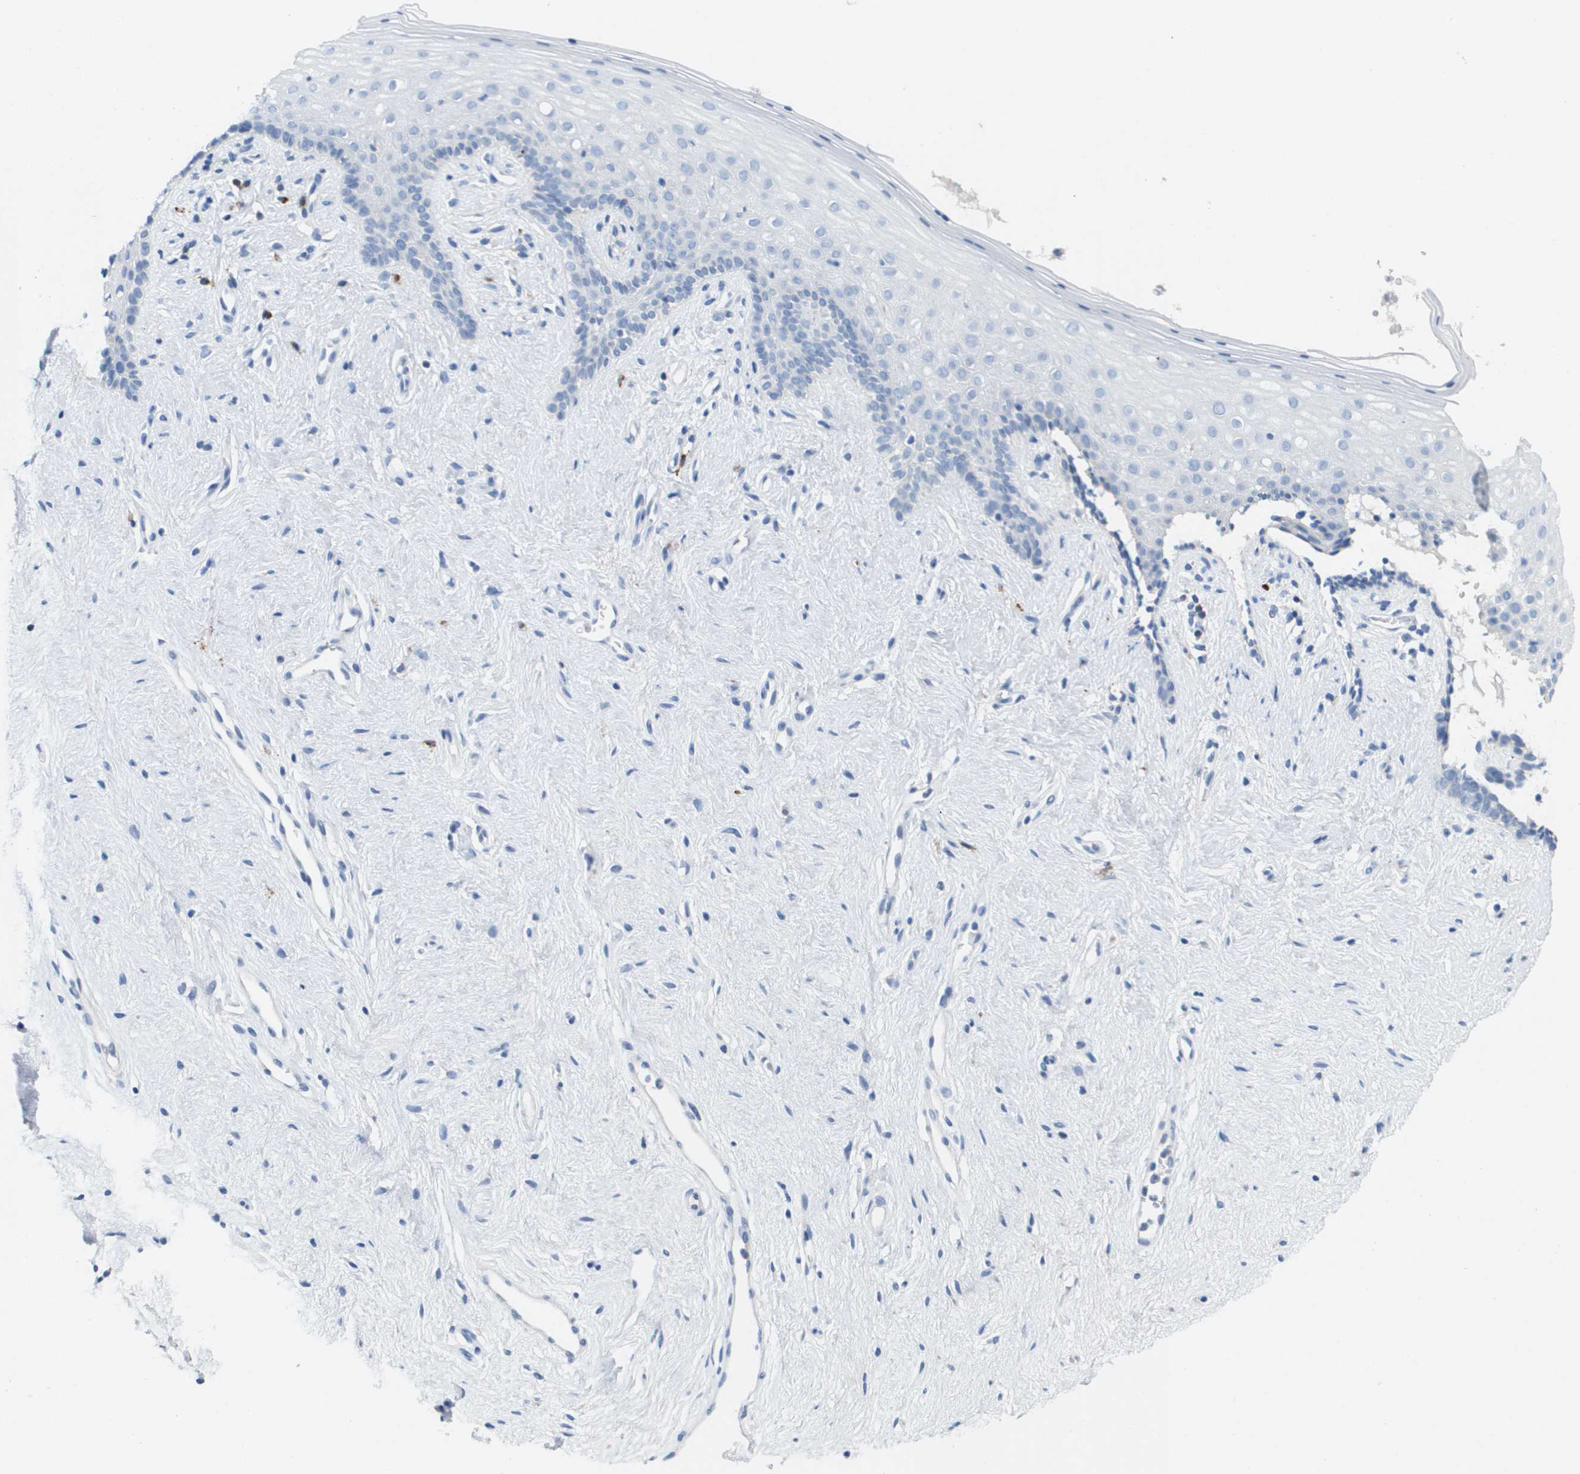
{"staining": {"intensity": "negative", "quantity": "none", "location": "none"}, "tissue": "vagina", "cell_type": "Squamous epithelial cells", "image_type": "normal", "snomed": [{"axis": "morphology", "description": "Normal tissue, NOS"}, {"axis": "topography", "description": "Vagina"}], "caption": "DAB immunohistochemical staining of unremarkable vagina reveals no significant expression in squamous epithelial cells.", "gene": "CD3G", "patient": {"sex": "female", "age": 44}}